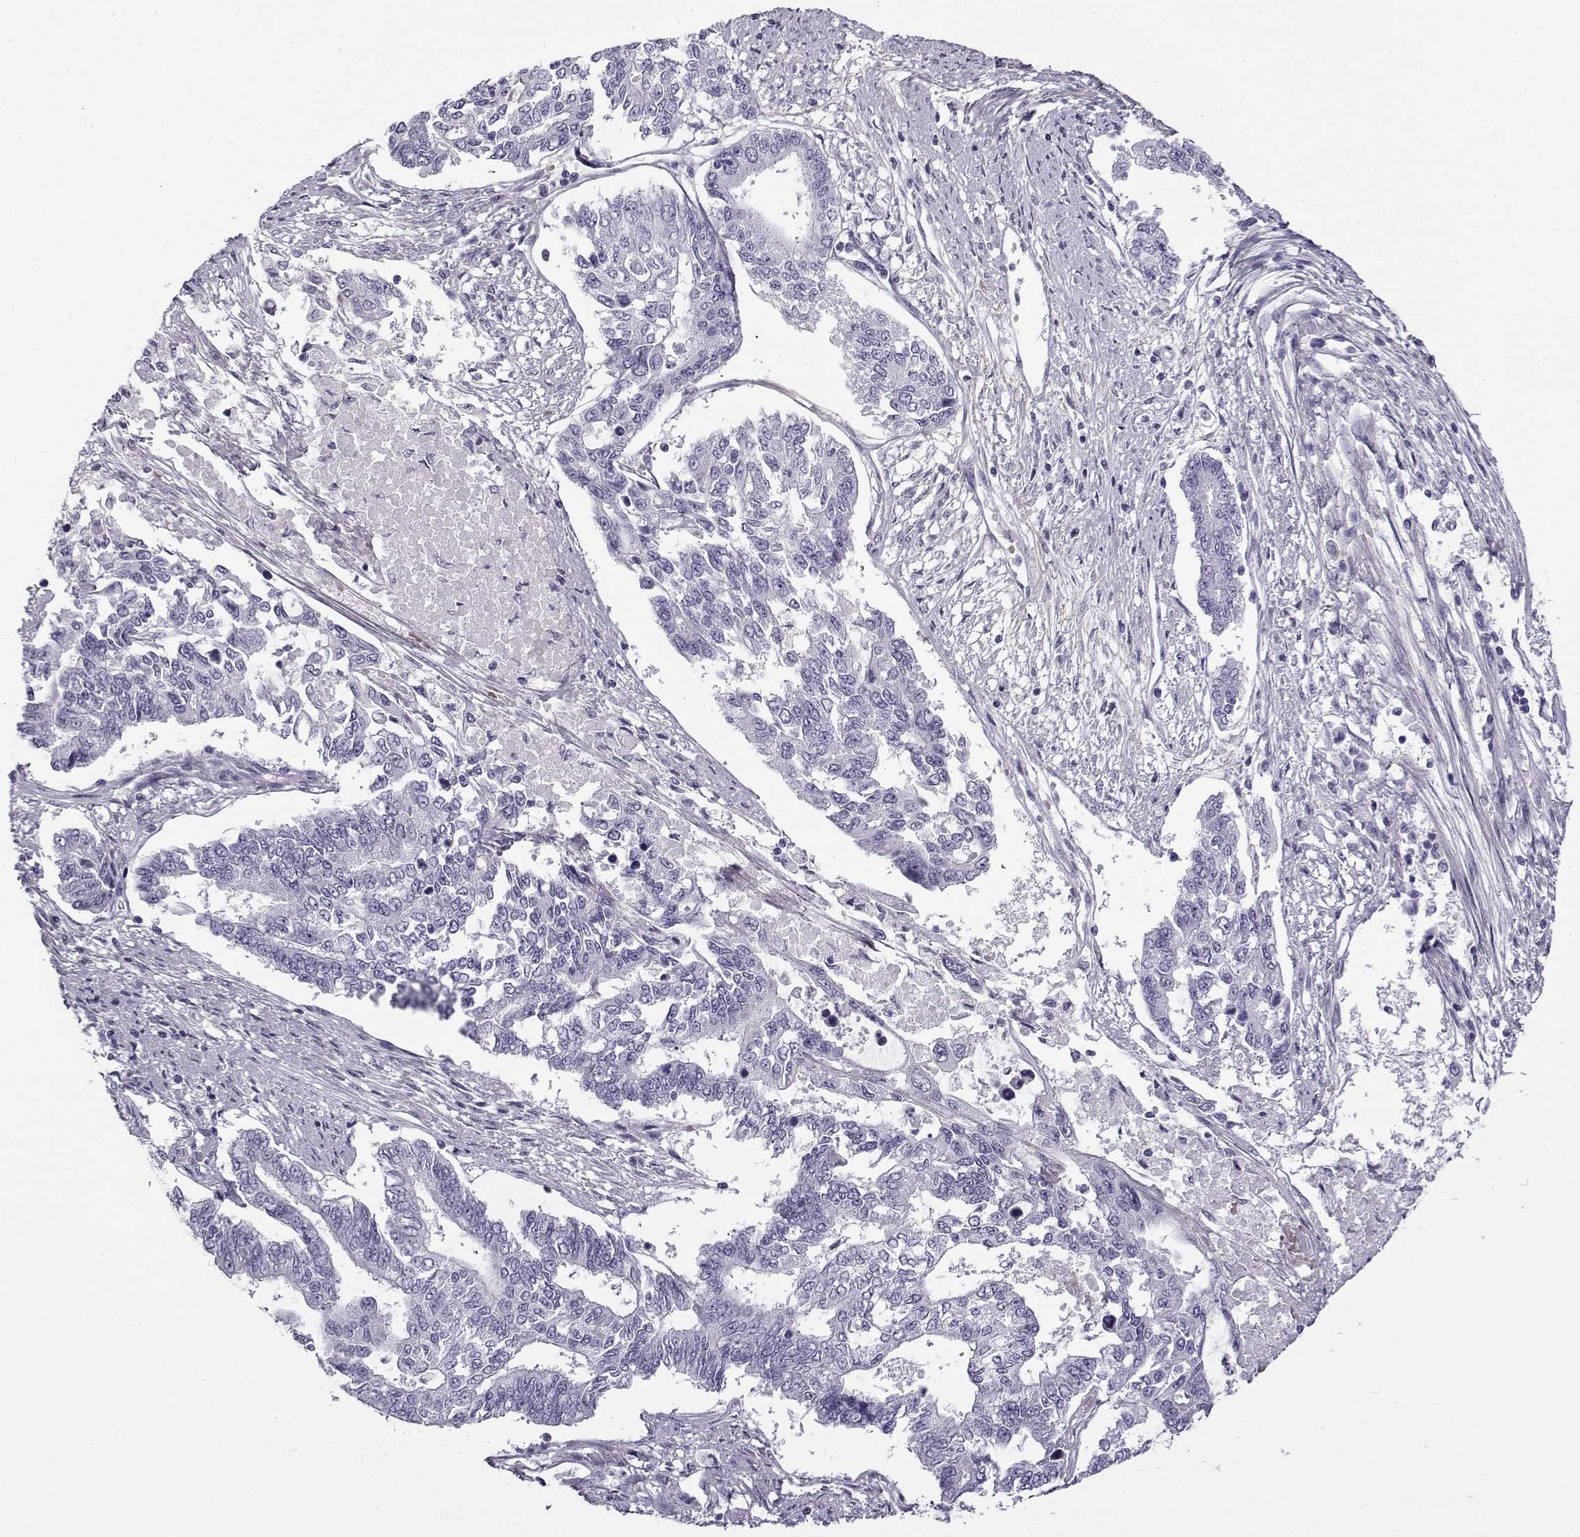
{"staining": {"intensity": "negative", "quantity": "none", "location": "none"}, "tissue": "endometrial cancer", "cell_type": "Tumor cells", "image_type": "cancer", "snomed": [{"axis": "morphology", "description": "Adenocarcinoma, NOS"}, {"axis": "topography", "description": "Uterus"}], "caption": "Endometrial adenocarcinoma was stained to show a protein in brown. There is no significant staining in tumor cells.", "gene": "GTSF1L", "patient": {"sex": "female", "age": 59}}